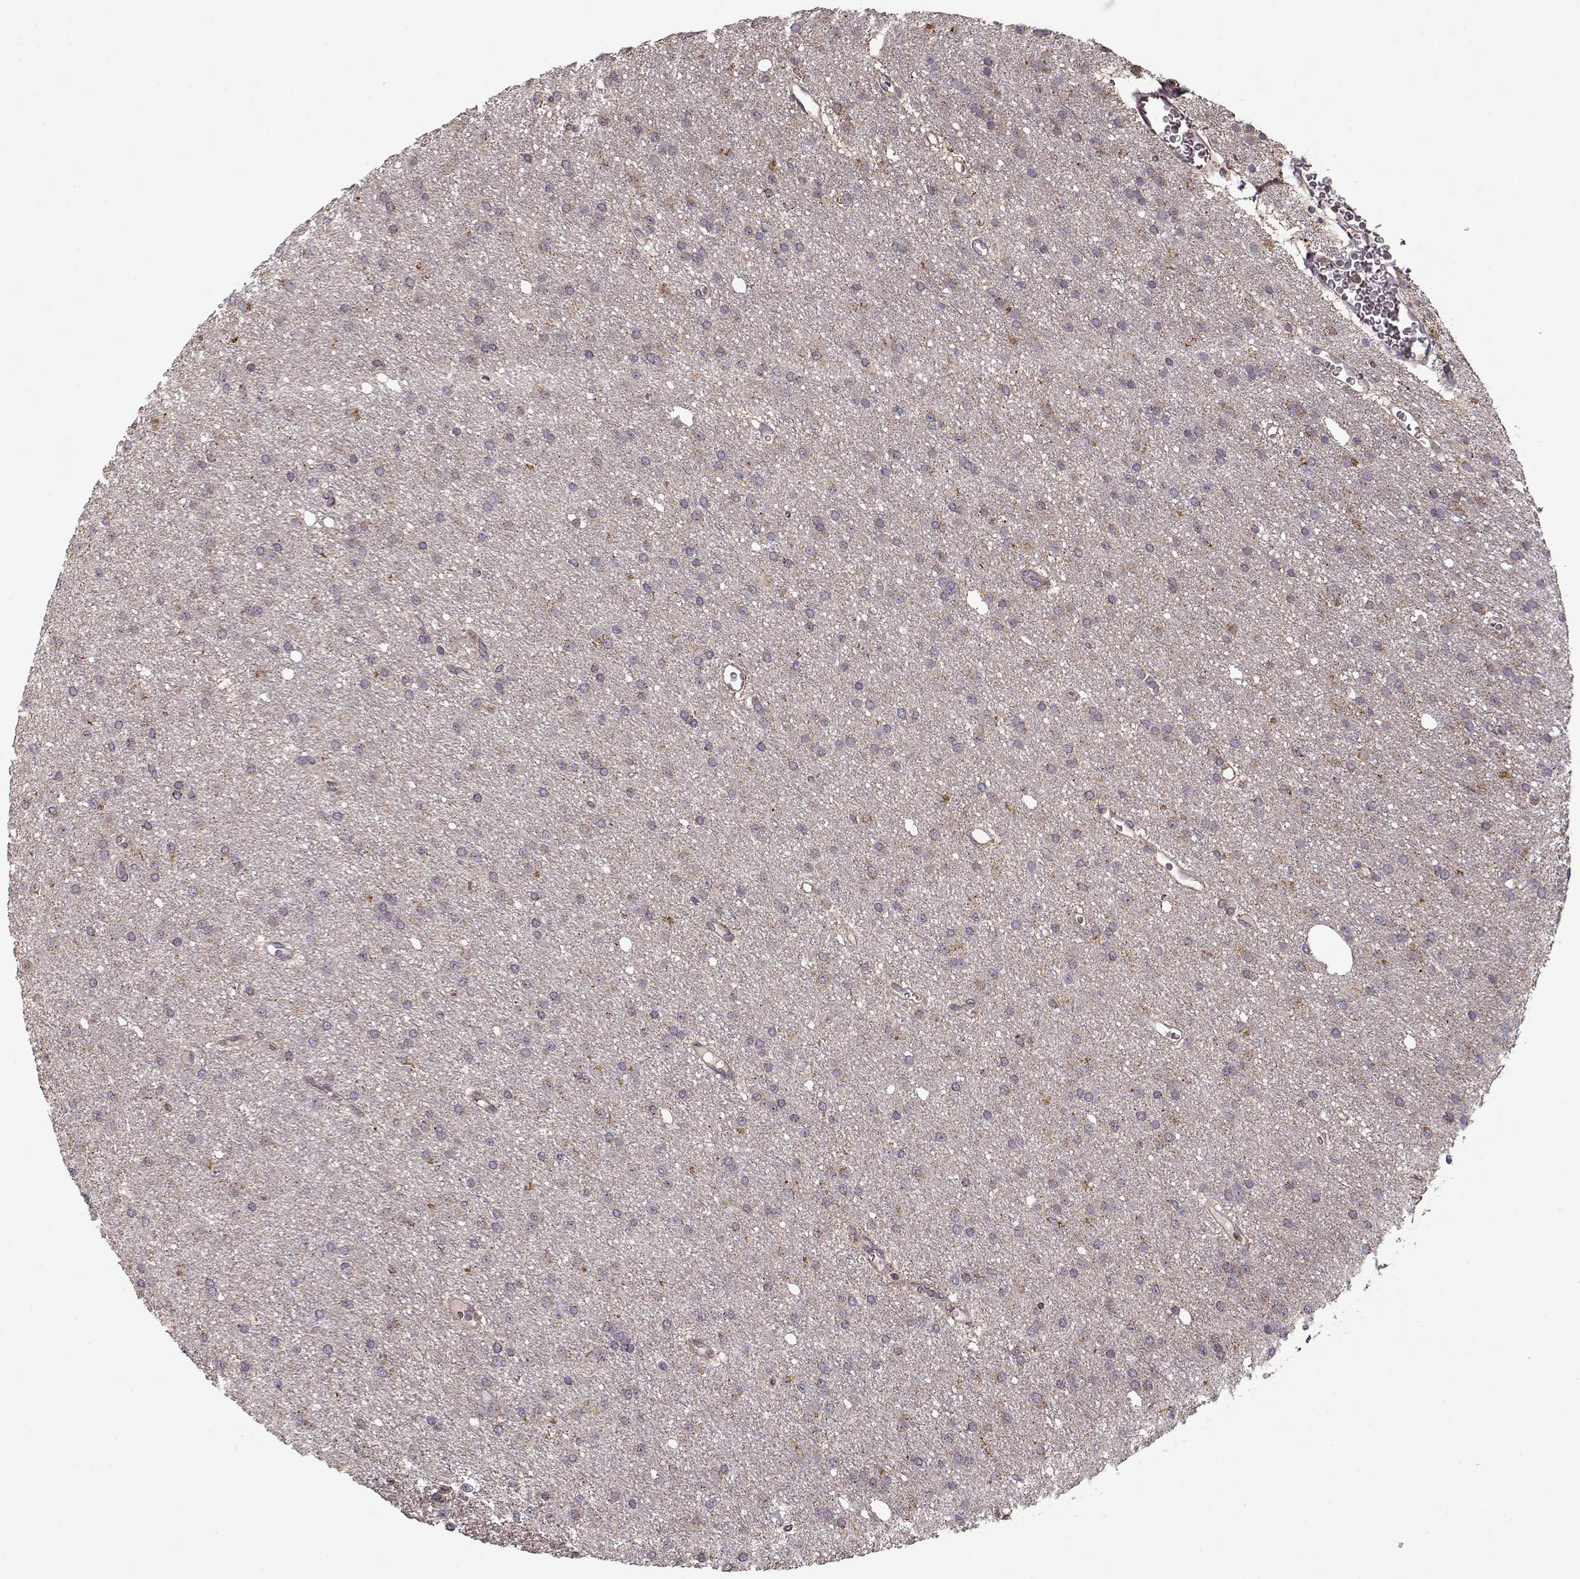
{"staining": {"intensity": "weak", "quantity": ">75%", "location": "cytoplasmic/membranous"}, "tissue": "glioma", "cell_type": "Tumor cells", "image_type": "cancer", "snomed": [{"axis": "morphology", "description": "Glioma, malignant, Low grade"}, {"axis": "topography", "description": "Brain"}], "caption": "Glioma was stained to show a protein in brown. There is low levels of weak cytoplasmic/membranous expression in approximately >75% of tumor cells.", "gene": "CMTM3", "patient": {"sex": "male", "age": 27}}